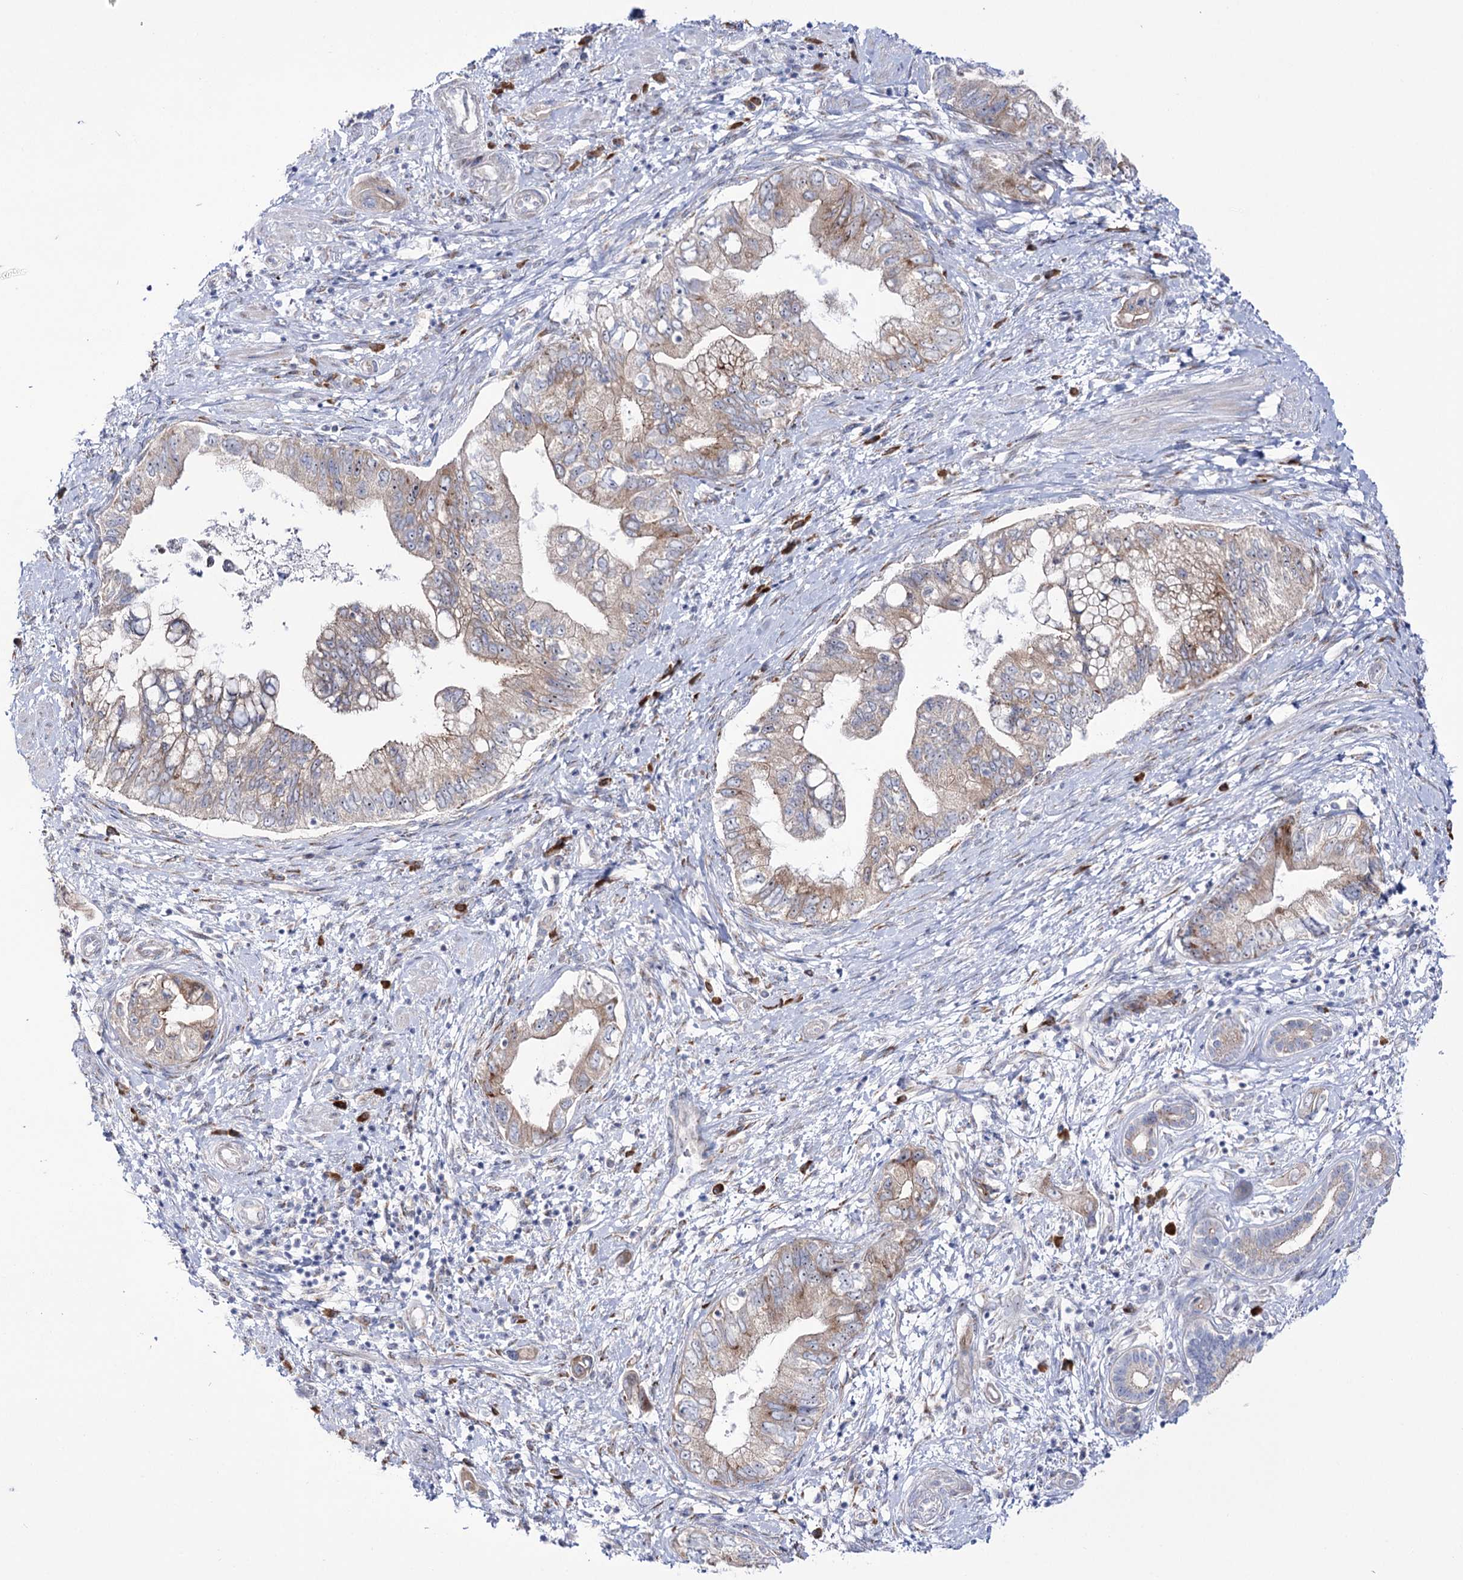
{"staining": {"intensity": "weak", "quantity": "25%-75%", "location": "cytoplasmic/membranous"}, "tissue": "pancreatic cancer", "cell_type": "Tumor cells", "image_type": "cancer", "snomed": [{"axis": "morphology", "description": "Adenocarcinoma, NOS"}, {"axis": "topography", "description": "Pancreas"}], "caption": "Pancreatic adenocarcinoma stained for a protein exhibits weak cytoplasmic/membranous positivity in tumor cells.", "gene": "METTL5", "patient": {"sex": "female", "age": 73}}